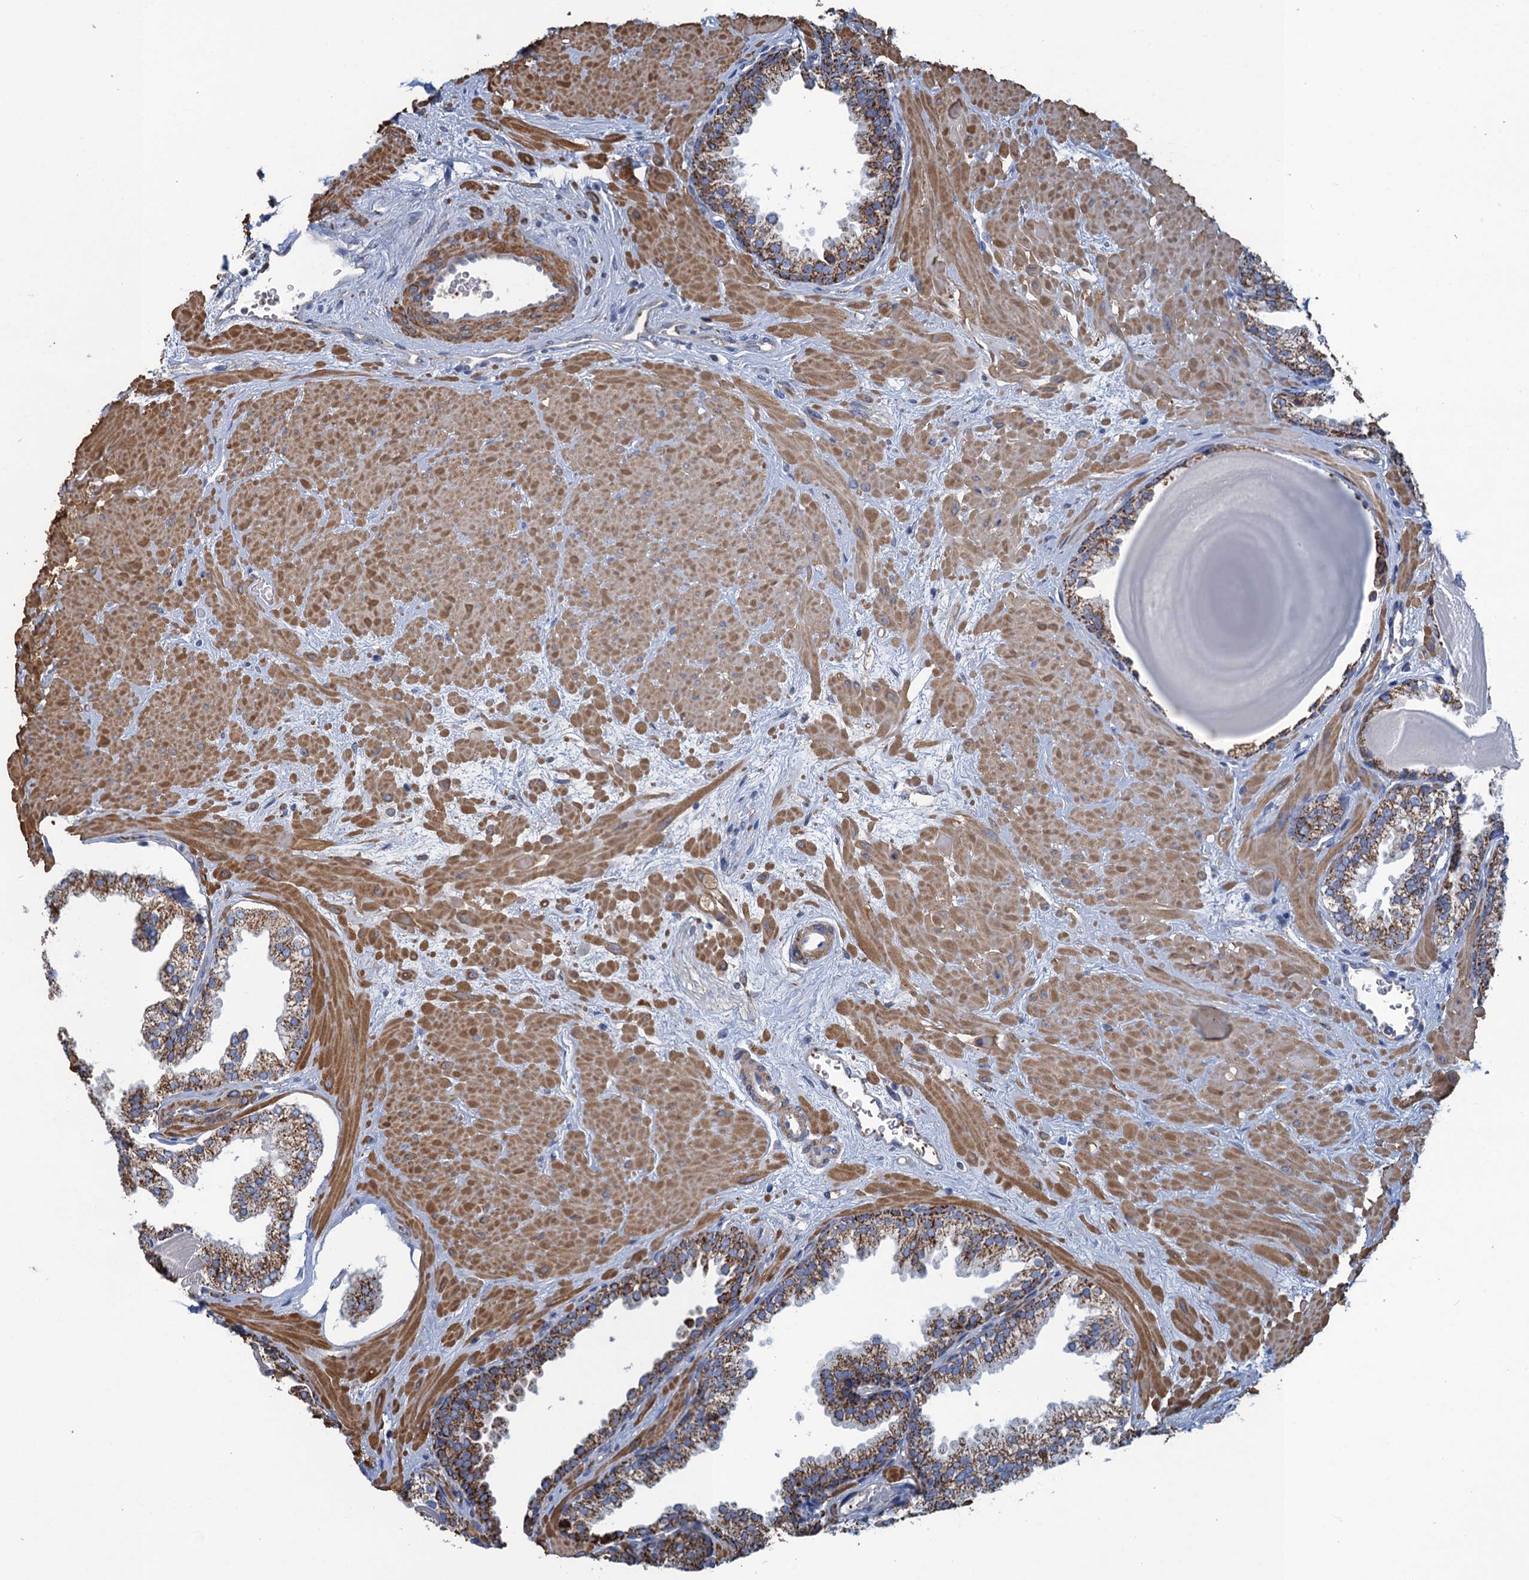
{"staining": {"intensity": "strong", "quantity": ">75%", "location": "cytoplasmic/membranous"}, "tissue": "prostate", "cell_type": "Glandular cells", "image_type": "normal", "snomed": [{"axis": "morphology", "description": "Normal tissue, NOS"}, {"axis": "topography", "description": "Prostate"}], "caption": "High-power microscopy captured an immunohistochemistry (IHC) photomicrograph of benign prostate, revealing strong cytoplasmic/membranous staining in about >75% of glandular cells. (DAB IHC, brown staining for protein, blue staining for nuclei).", "gene": "ENSG00000260643", "patient": {"sex": "male", "age": 48}}